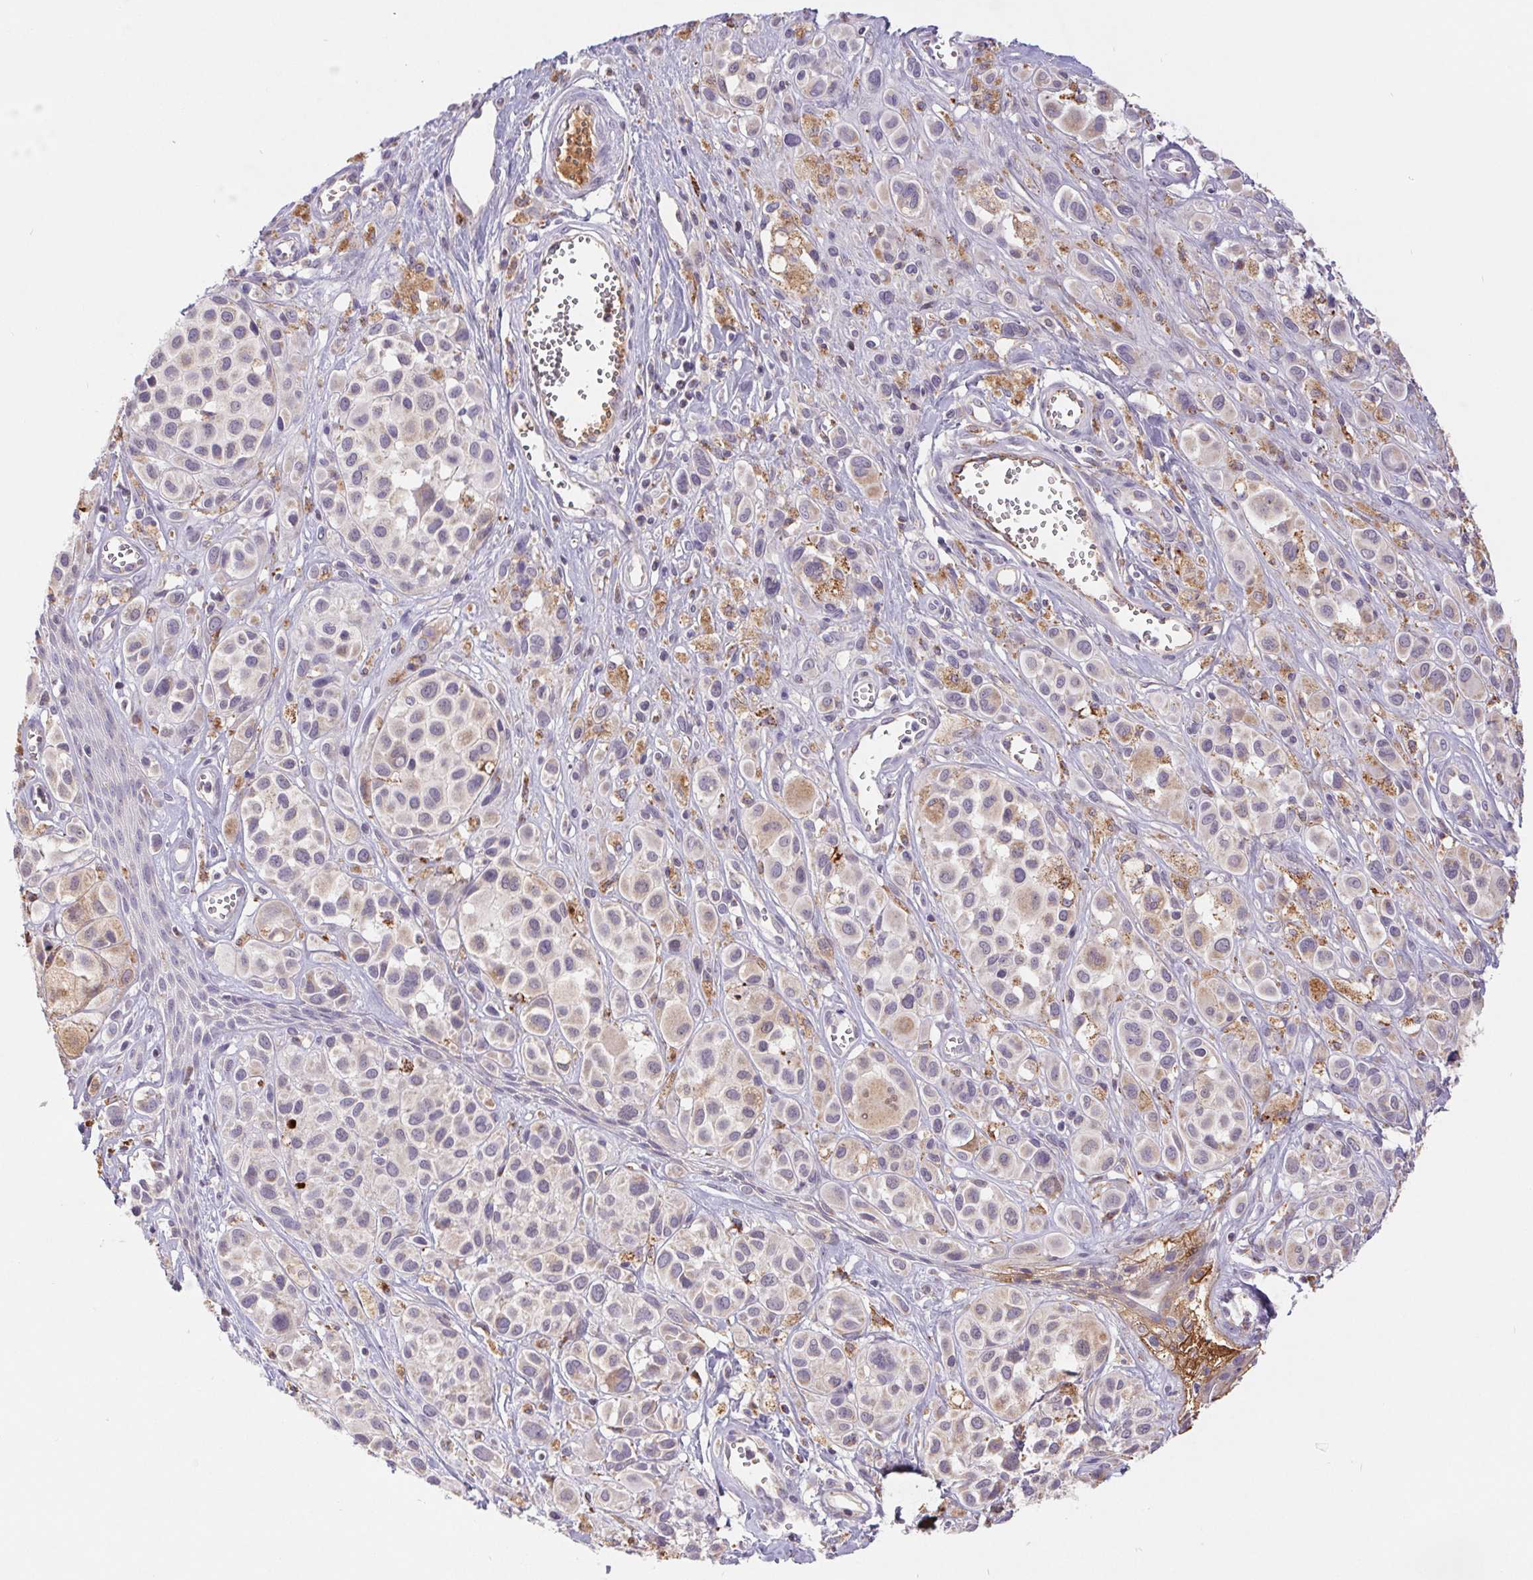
{"staining": {"intensity": "weak", "quantity": "<25%", "location": "cytoplasmic/membranous"}, "tissue": "melanoma", "cell_type": "Tumor cells", "image_type": "cancer", "snomed": [{"axis": "morphology", "description": "Malignant melanoma, NOS"}, {"axis": "topography", "description": "Skin"}], "caption": "Tumor cells show no significant expression in melanoma.", "gene": "EMC6", "patient": {"sex": "male", "age": 77}}